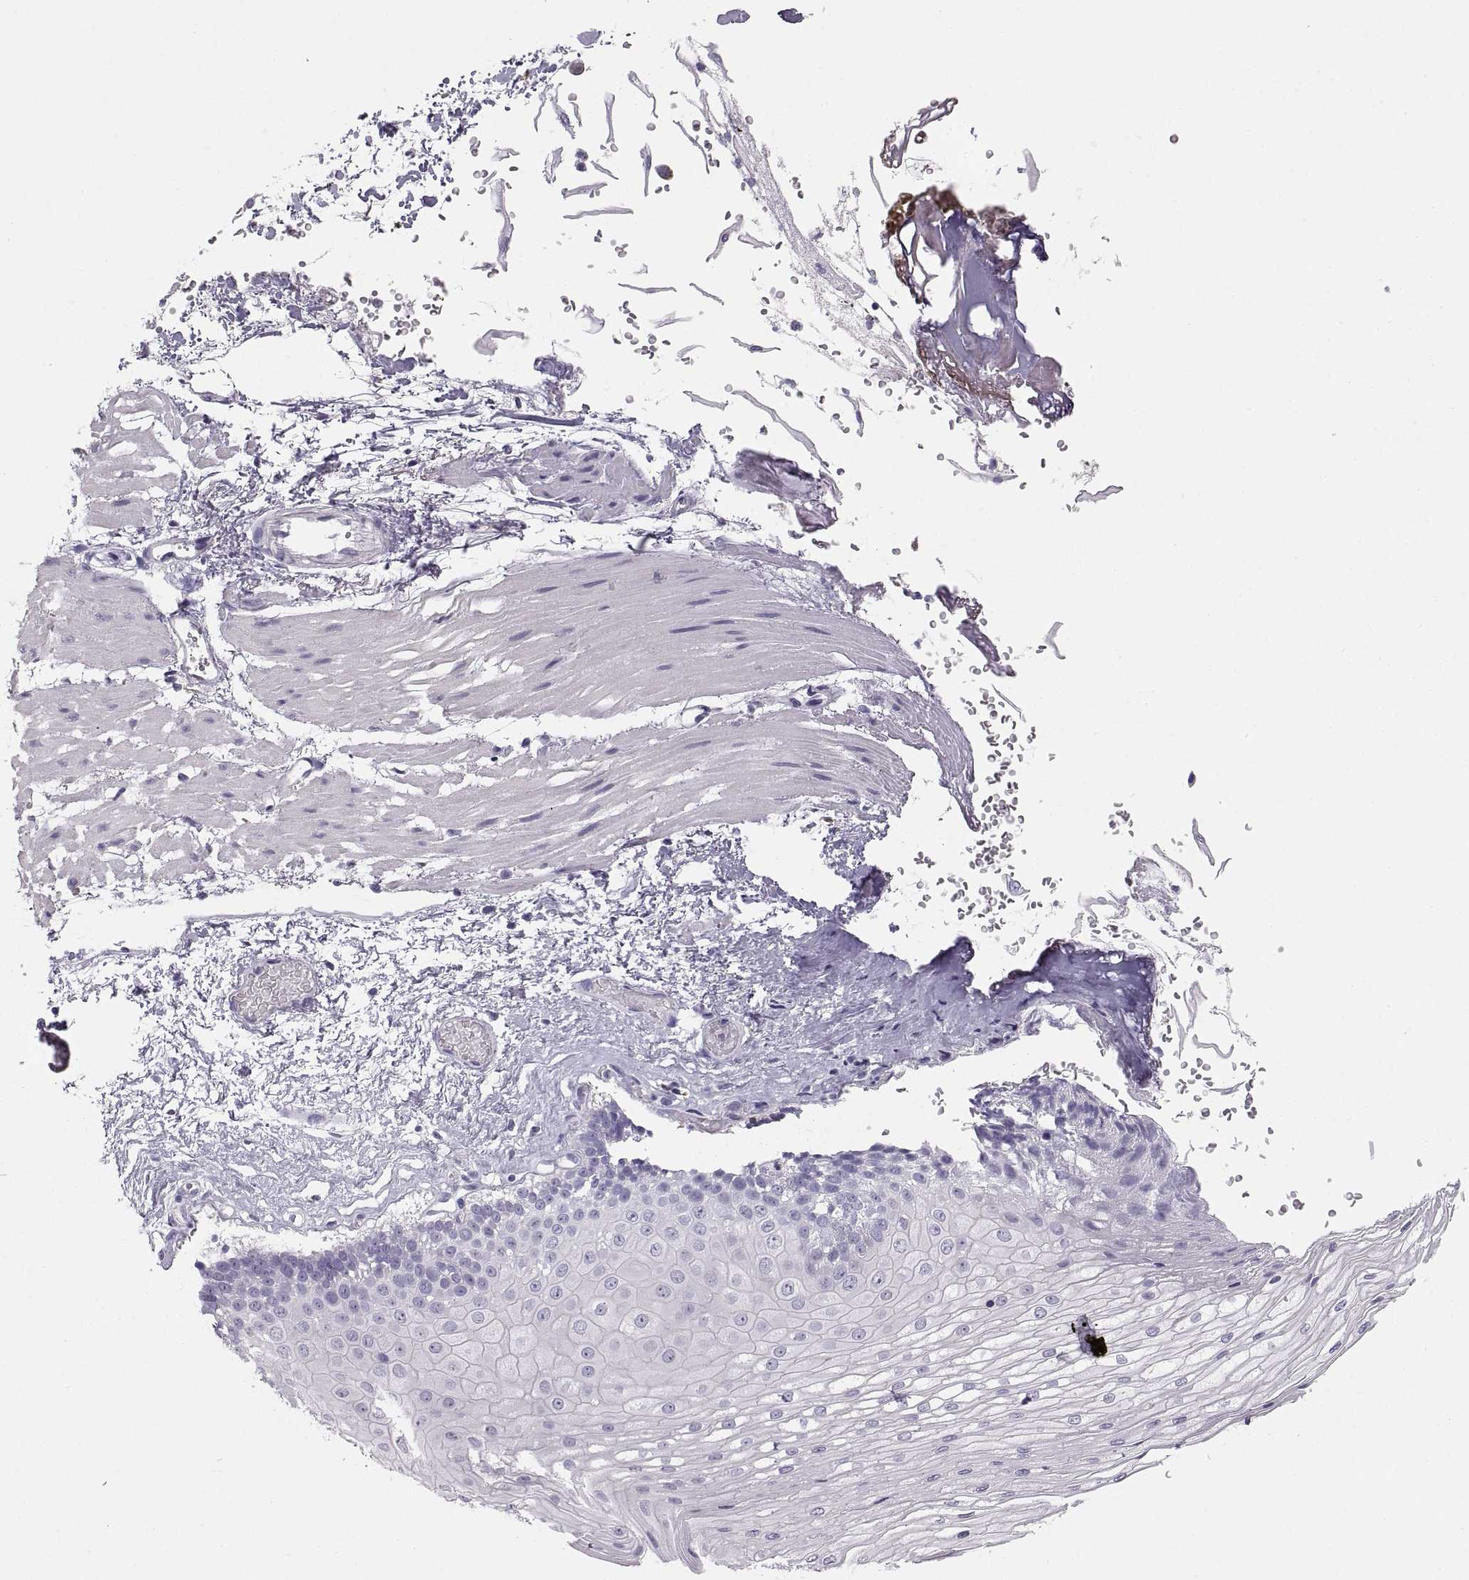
{"staining": {"intensity": "negative", "quantity": "none", "location": "none"}, "tissue": "esophagus", "cell_type": "Squamous epithelial cells", "image_type": "normal", "snomed": [{"axis": "morphology", "description": "Normal tissue, NOS"}, {"axis": "topography", "description": "Esophagus"}], "caption": "DAB (3,3'-diaminobenzidine) immunohistochemical staining of normal esophagus shows no significant expression in squamous epithelial cells. Brightfield microscopy of immunohistochemistry stained with DAB (3,3'-diaminobenzidine) (brown) and hematoxylin (blue), captured at high magnification.", "gene": "COL9A3", "patient": {"sex": "female", "age": 62}}